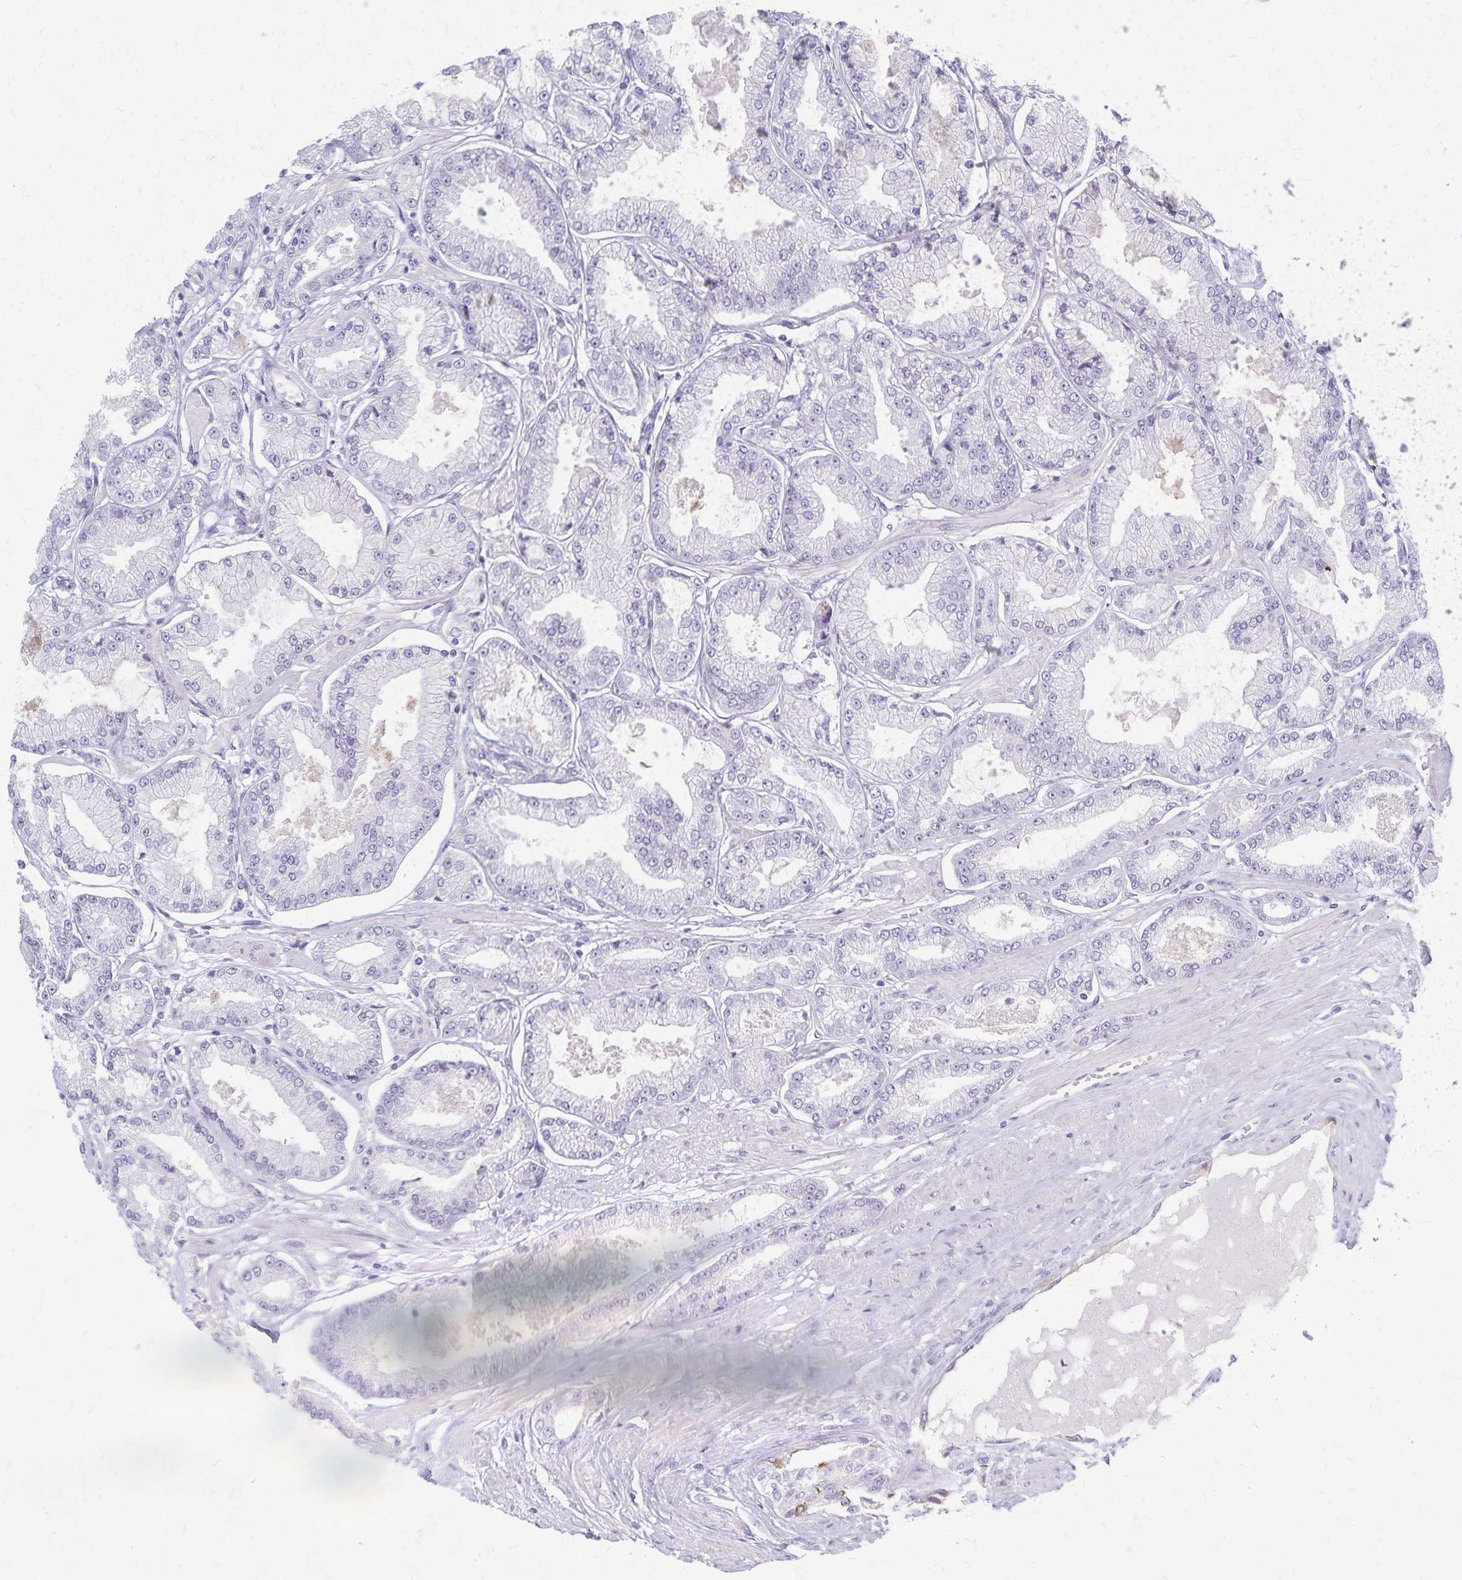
{"staining": {"intensity": "negative", "quantity": "none", "location": "none"}, "tissue": "prostate cancer", "cell_type": "Tumor cells", "image_type": "cancer", "snomed": [{"axis": "morphology", "description": "Adenocarcinoma, Low grade"}, {"axis": "topography", "description": "Prostate"}], "caption": "The IHC micrograph has no significant positivity in tumor cells of prostate cancer tissue.", "gene": "GPBAR1", "patient": {"sex": "male", "age": 55}}